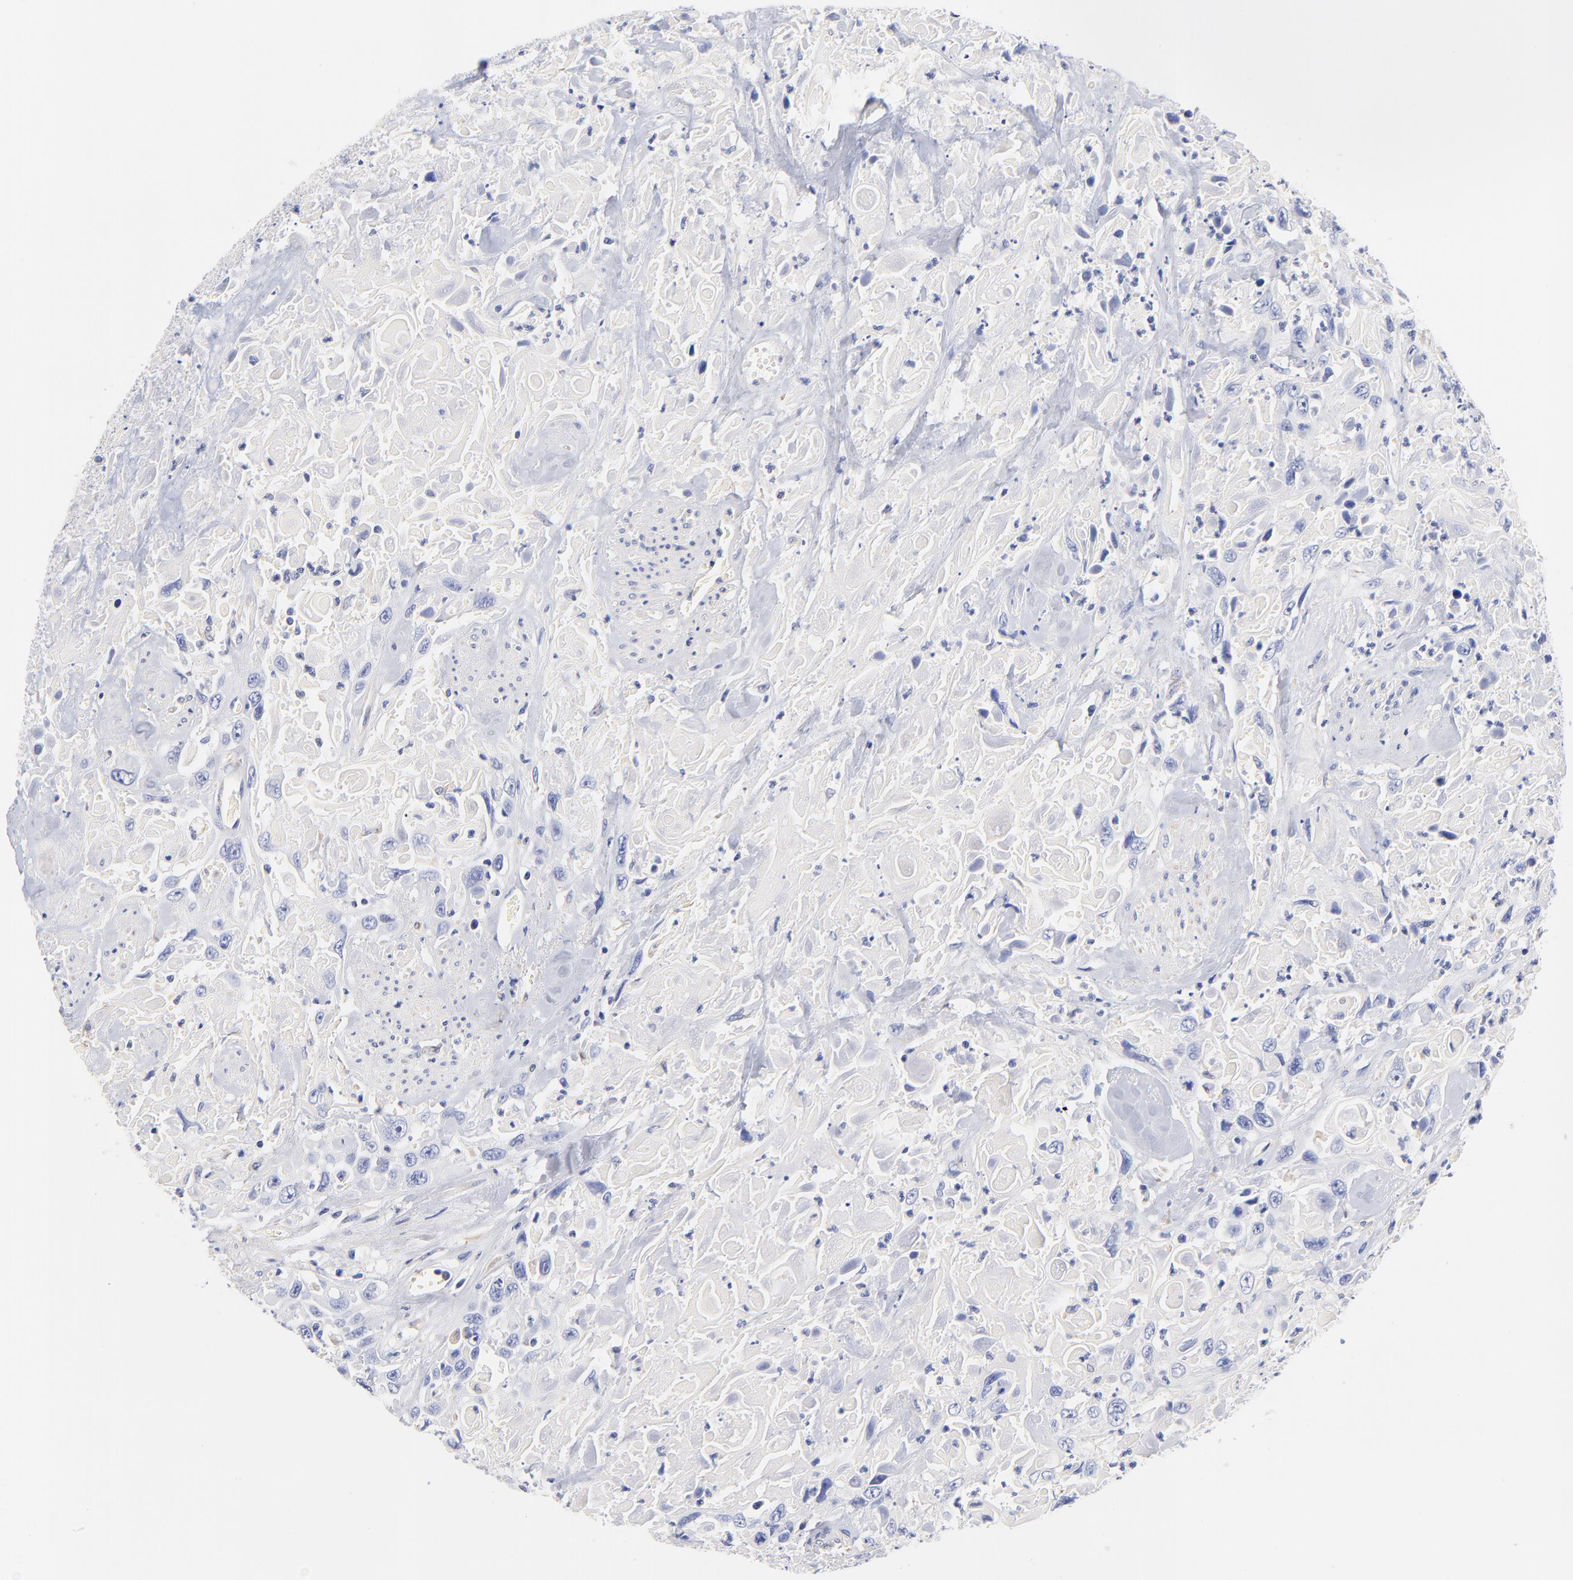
{"staining": {"intensity": "negative", "quantity": "none", "location": "none"}, "tissue": "urothelial cancer", "cell_type": "Tumor cells", "image_type": "cancer", "snomed": [{"axis": "morphology", "description": "Urothelial carcinoma, High grade"}, {"axis": "topography", "description": "Urinary bladder"}], "caption": "This image is of high-grade urothelial carcinoma stained with immunohistochemistry to label a protein in brown with the nuclei are counter-stained blue. There is no staining in tumor cells.", "gene": "HS3ST1", "patient": {"sex": "female", "age": 84}}